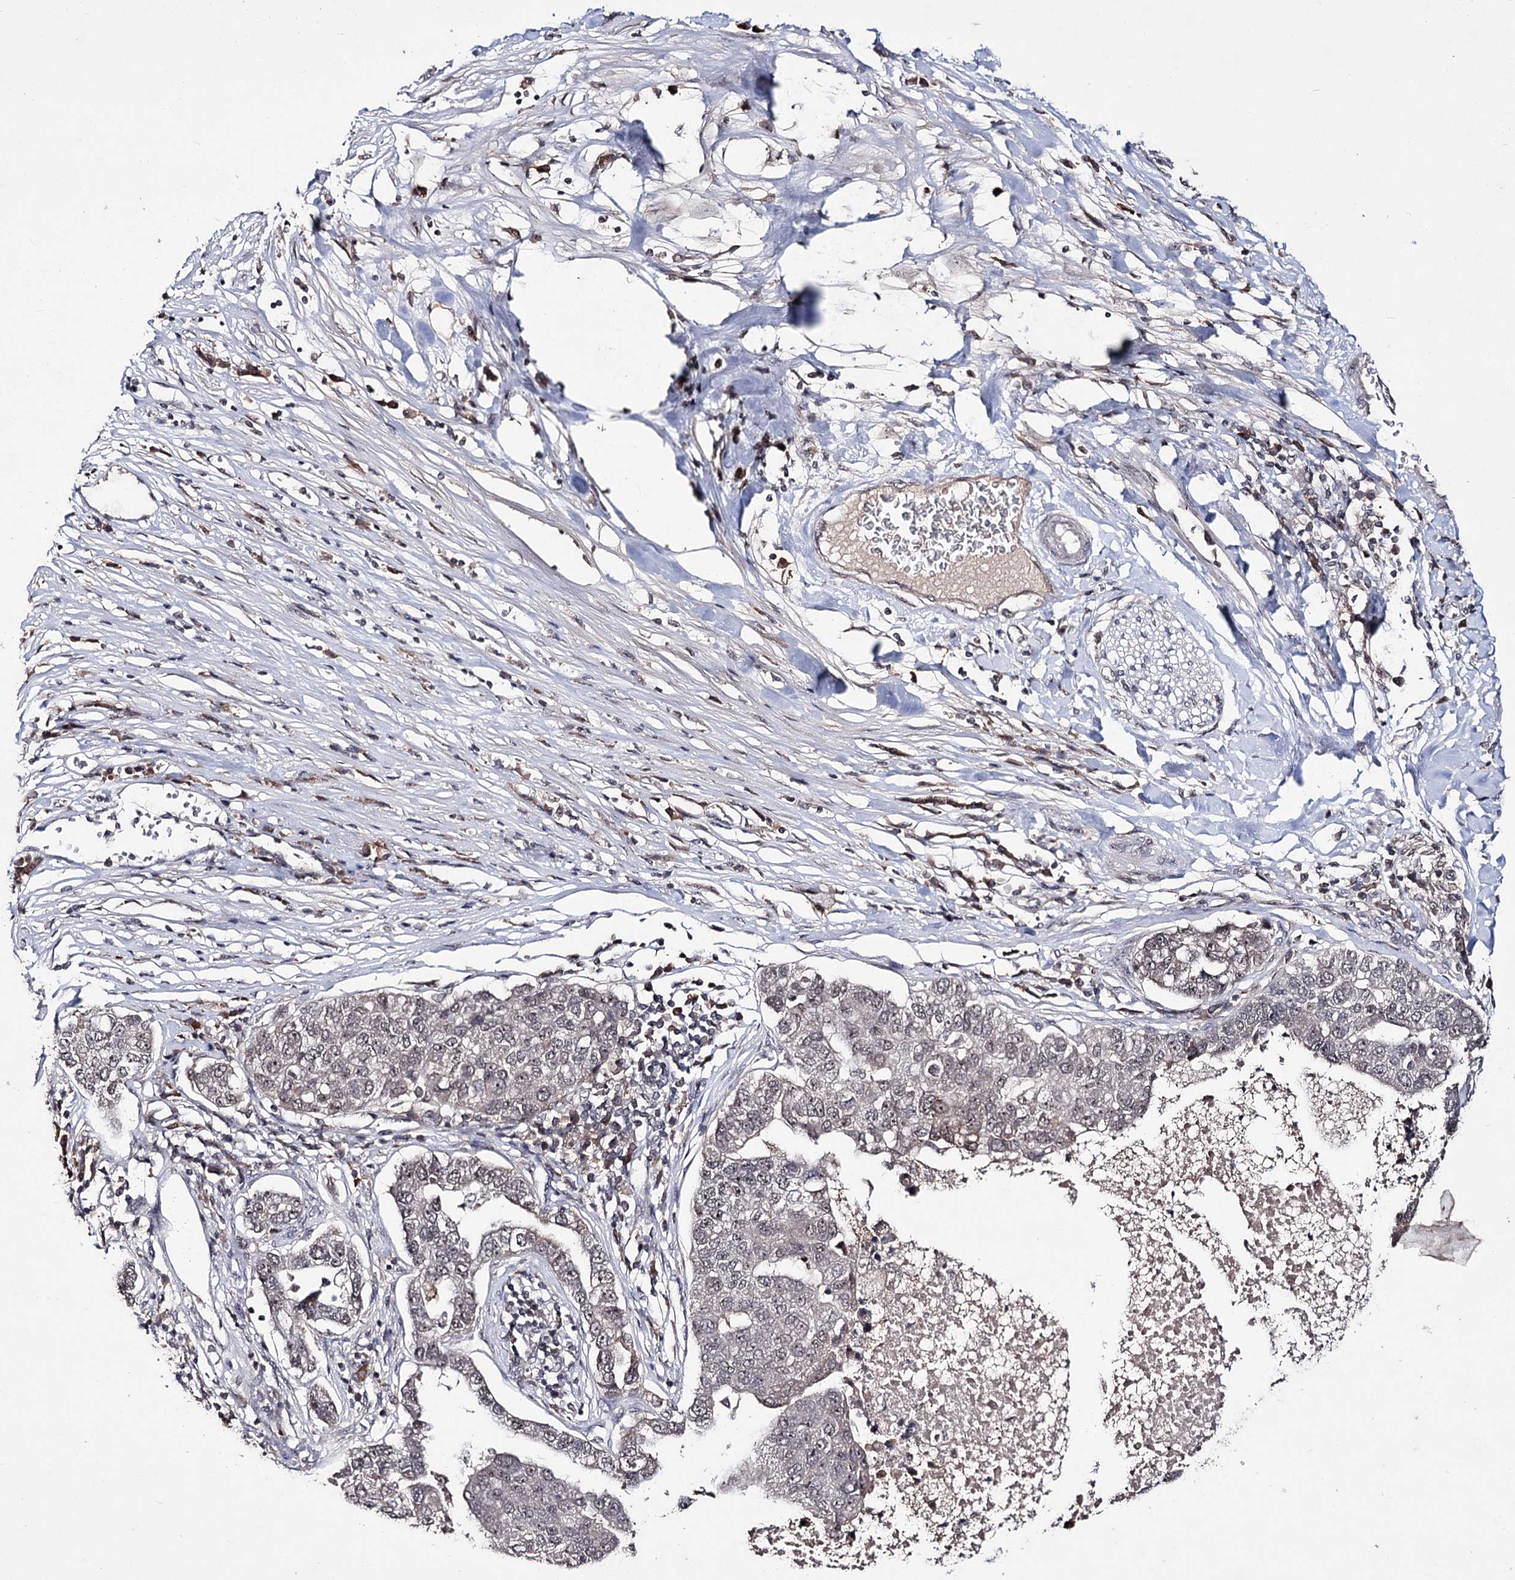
{"staining": {"intensity": "weak", "quantity": "<25%", "location": "nuclear"}, "tissue": "pancreatic cancer", "cell_type": "Tumor cells", "image_type": "cancer", "snomed": [{"axis": "morphology", "description": "Adenocarcinoma, NOS"}, {"axis": "topography", "description": "Pancreas"}], "caption": "Pancreatic cancer (adenocarcinoma) was stained to show a protein in brown. There is no significant expression in tumor cells. (DAB immunohistochemistry with hematoxylin counter stain).", "gene": "VGLL4", "patient": {"sex": "female", "age": 61}}